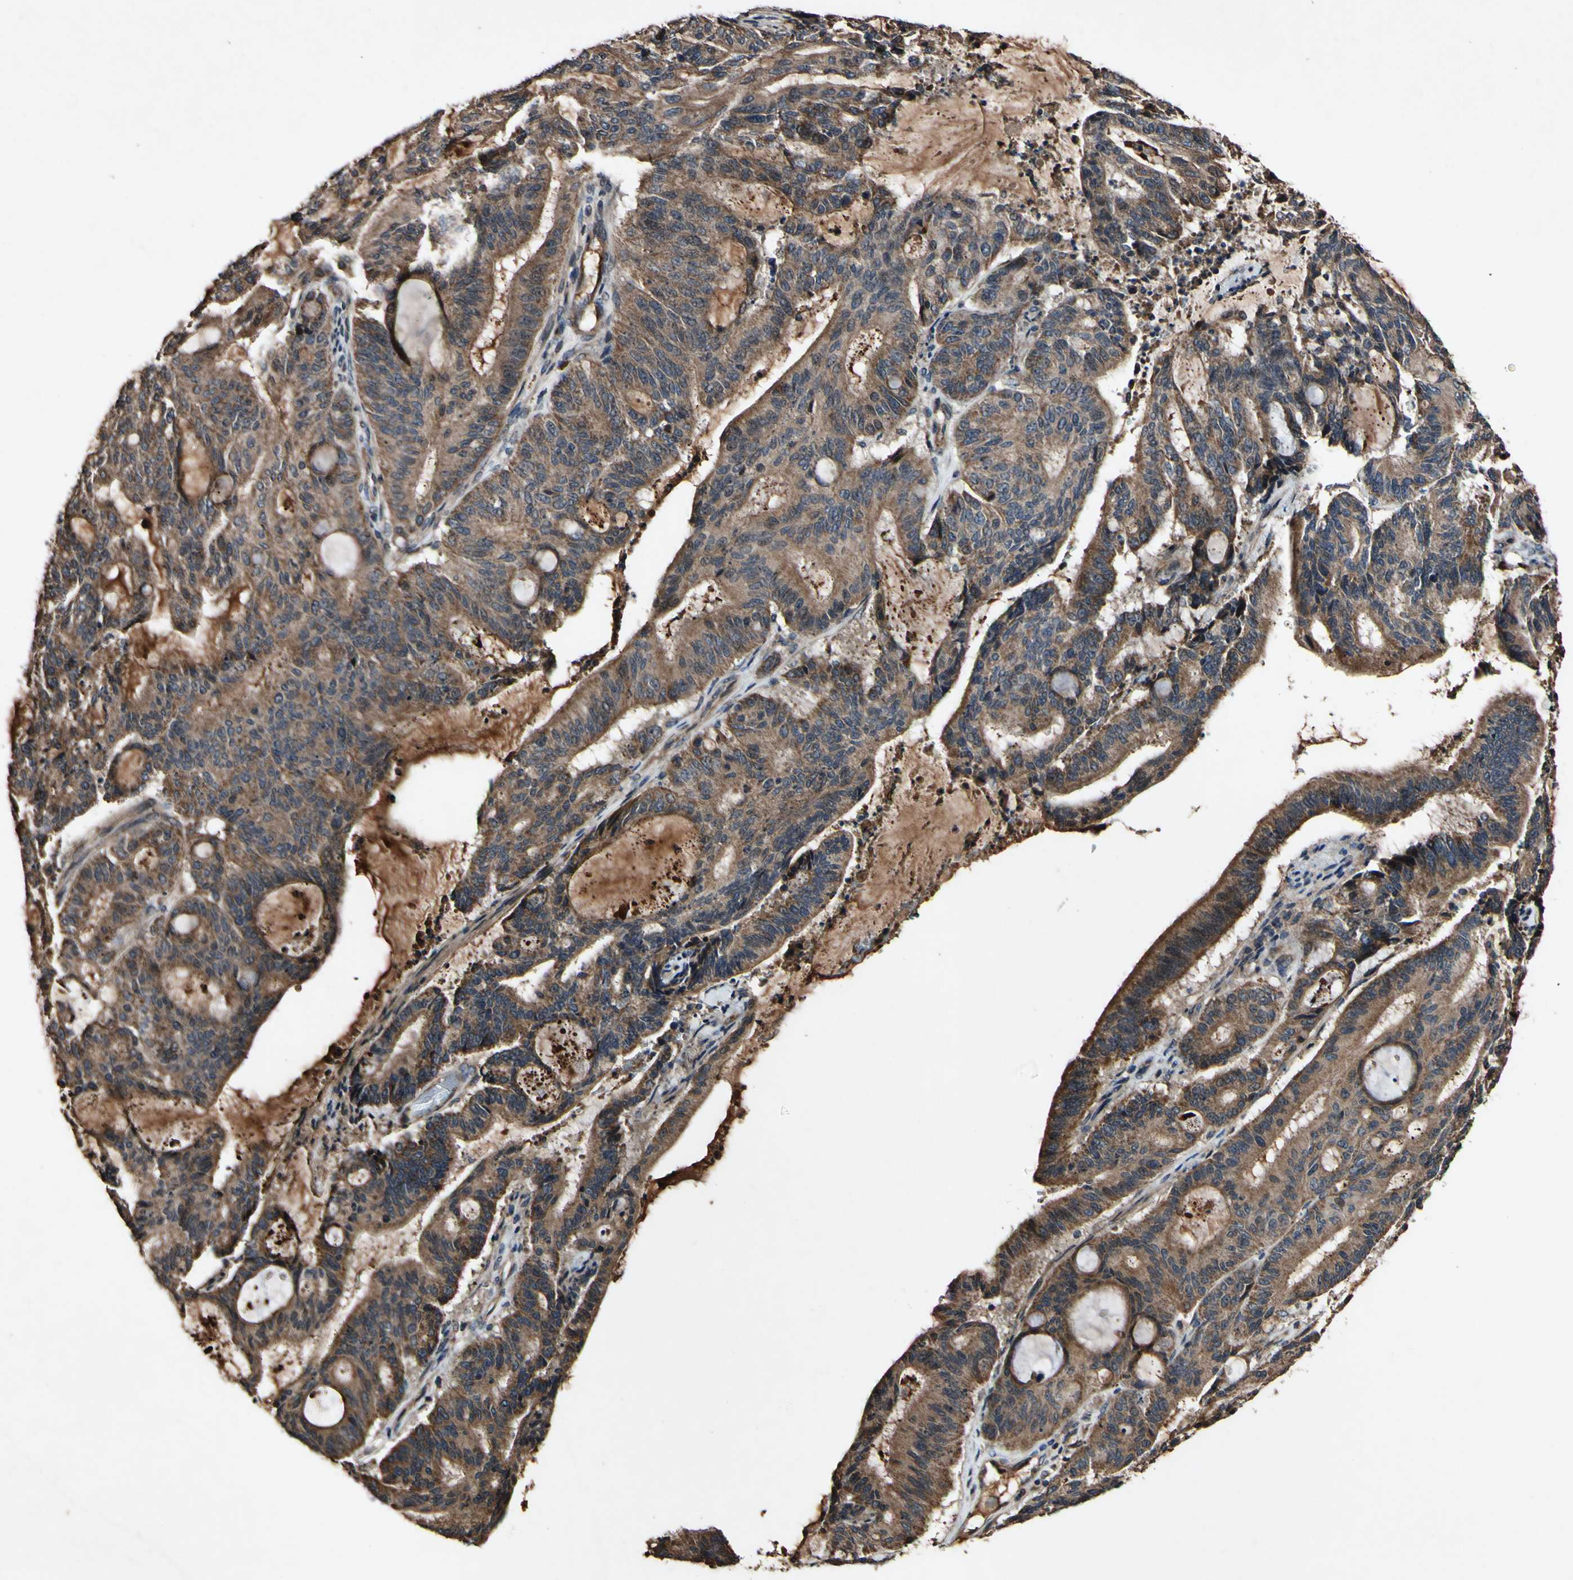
{"staining": {"intensity": "strong", "quantity": ">75%", "location": "cytoplasmic/membranous"}, "tissue": "liver cancer", "cell_type": "Tumor cells", "image_type": "cancer", "snomed": [{"axis": "morphology", "description": "Cholangiocarcinoma"}, {"axis": "topography", "description": "Liver"}], "caption": "Strong cytoplasmic/membranous staining for a protein is identified in approximately >75% of tumor cells of liver cancer (cholangiocarcinoma) using immunohistochemistry.", "gene": "PLAT", "patient": {"sex": "female", "age": 73}}